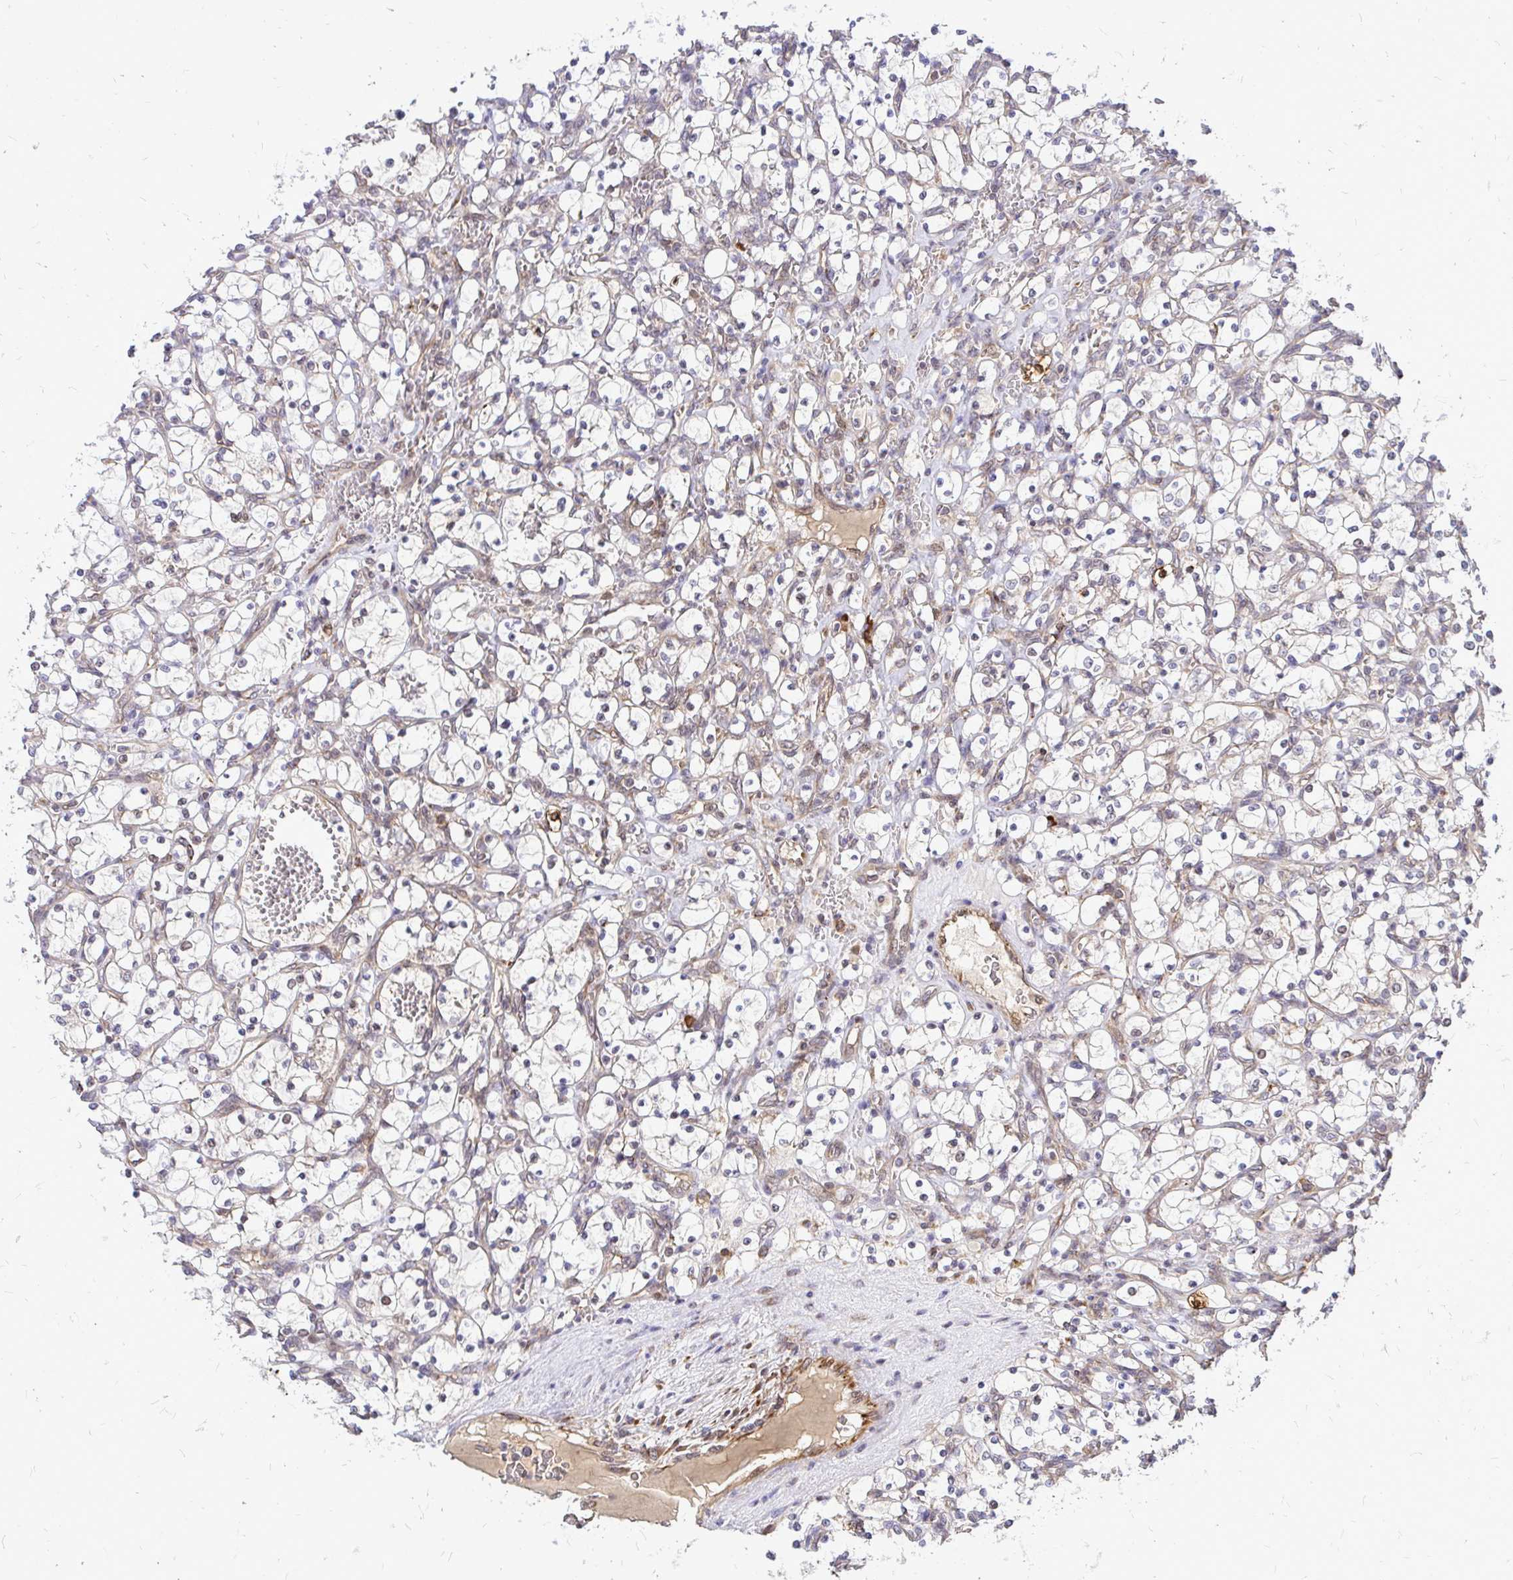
{"staining": {"intensity": "negative", "quantity": "none", "location": "none"}, "tissue": "renal cancer", "cell_type": "Tumor cells", "image_type": "cancer", "snomed": [{"axis": "morphology", "description": "Adenocarcinoma, NOS"}, {"axis": "topography", "description": "Kidney"}], "caption": "A high-resolution photomicrograph shows immunohistochemistry staining of renal adenocarcinoma, which demonstrates no significant positivity in tumor cells. (DAB immunohistochemistry (IHC) visualized using brightfield microscopy, high magnification).", "gene": "NAALAD2", "patient": {"sex": "female", "age": 69}}